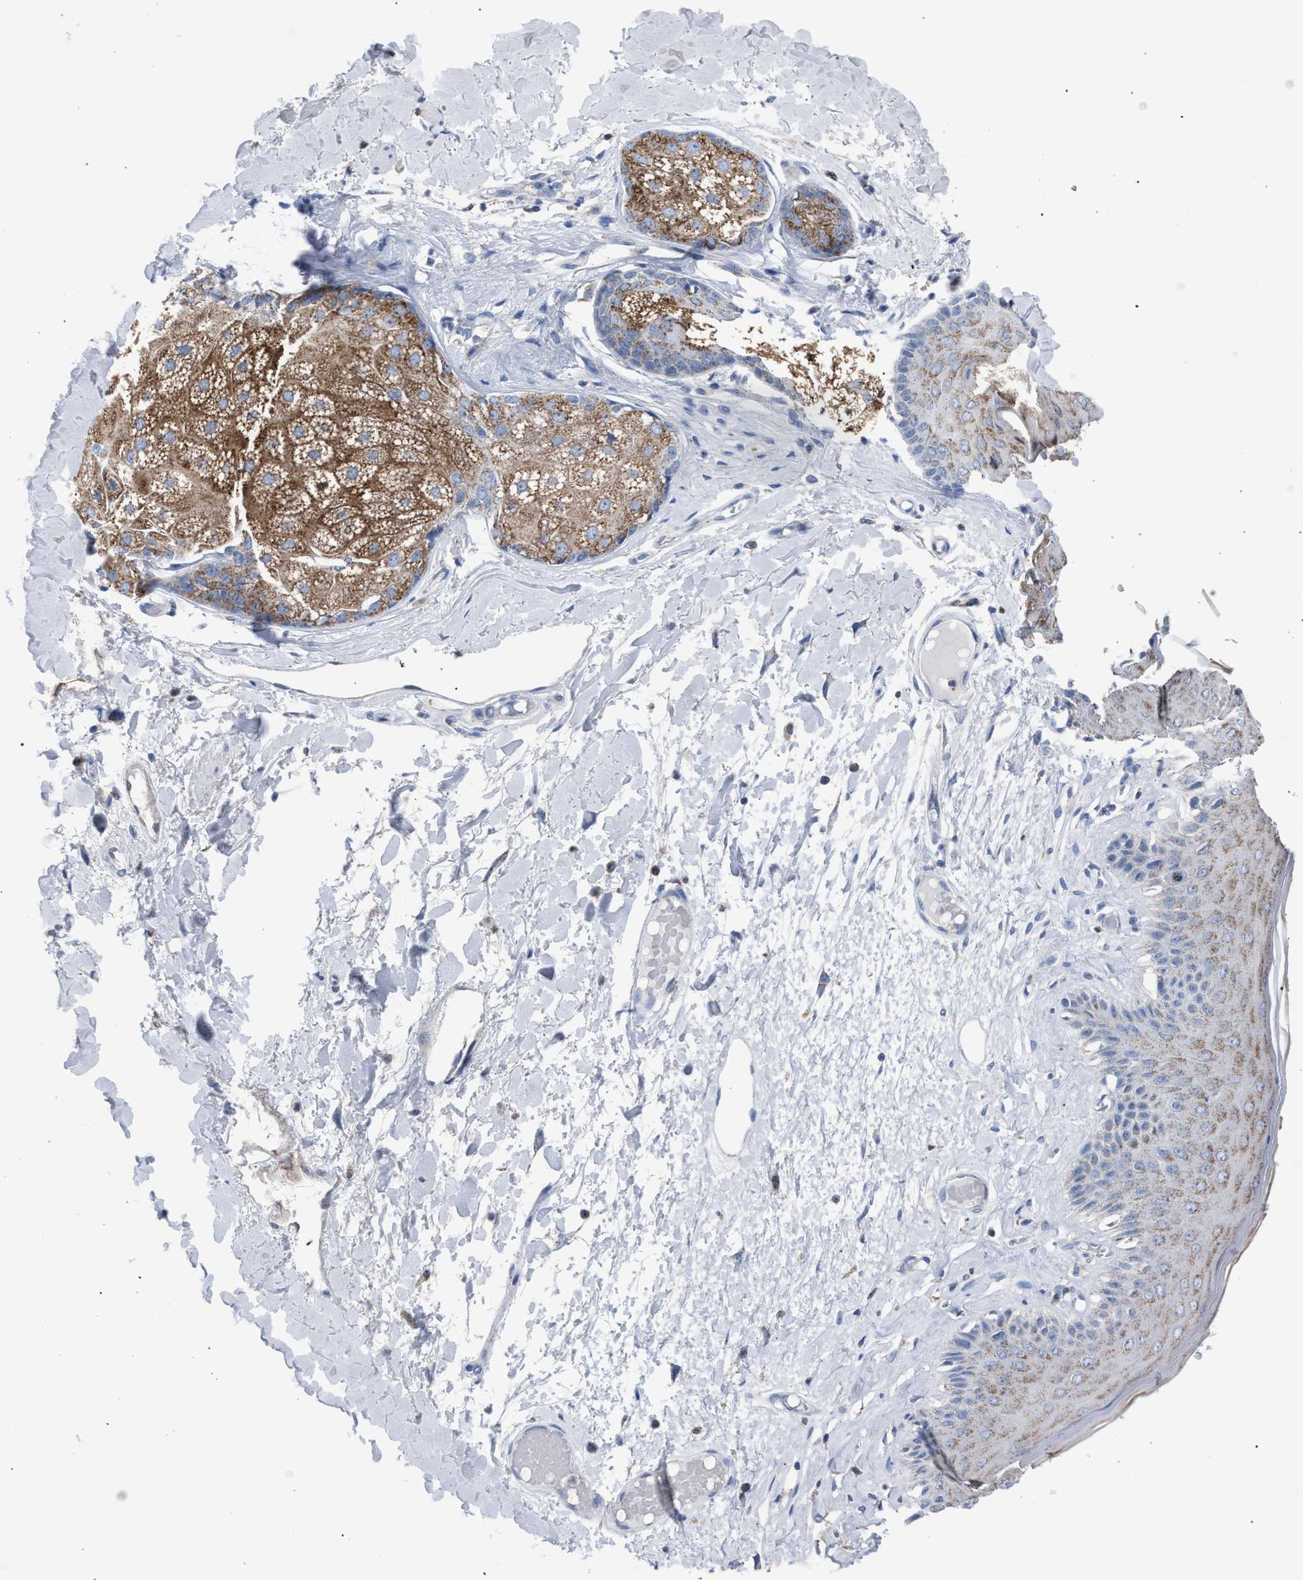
{"staining": {"intensity": "weak", "quantity": "25%-75%", "location": "cytoplasmic/membranous"}, "tissue": "skin", "cell_type": "Epidermal cells", "image_type": "normal", "snomed": [{"axis": "morphology", "description": "Normal tissue, NOS"}, {"axis": "topography", "description": "Vulva"}], "caption": "Weak cytoplasmic/membranous staining for a protein is identified in approximately 25%-75% of epidermal cells of benign skin using immunohistochemistry.", "gene": "HSD17B4", "patient": {"sex": "female", "age": 73}}